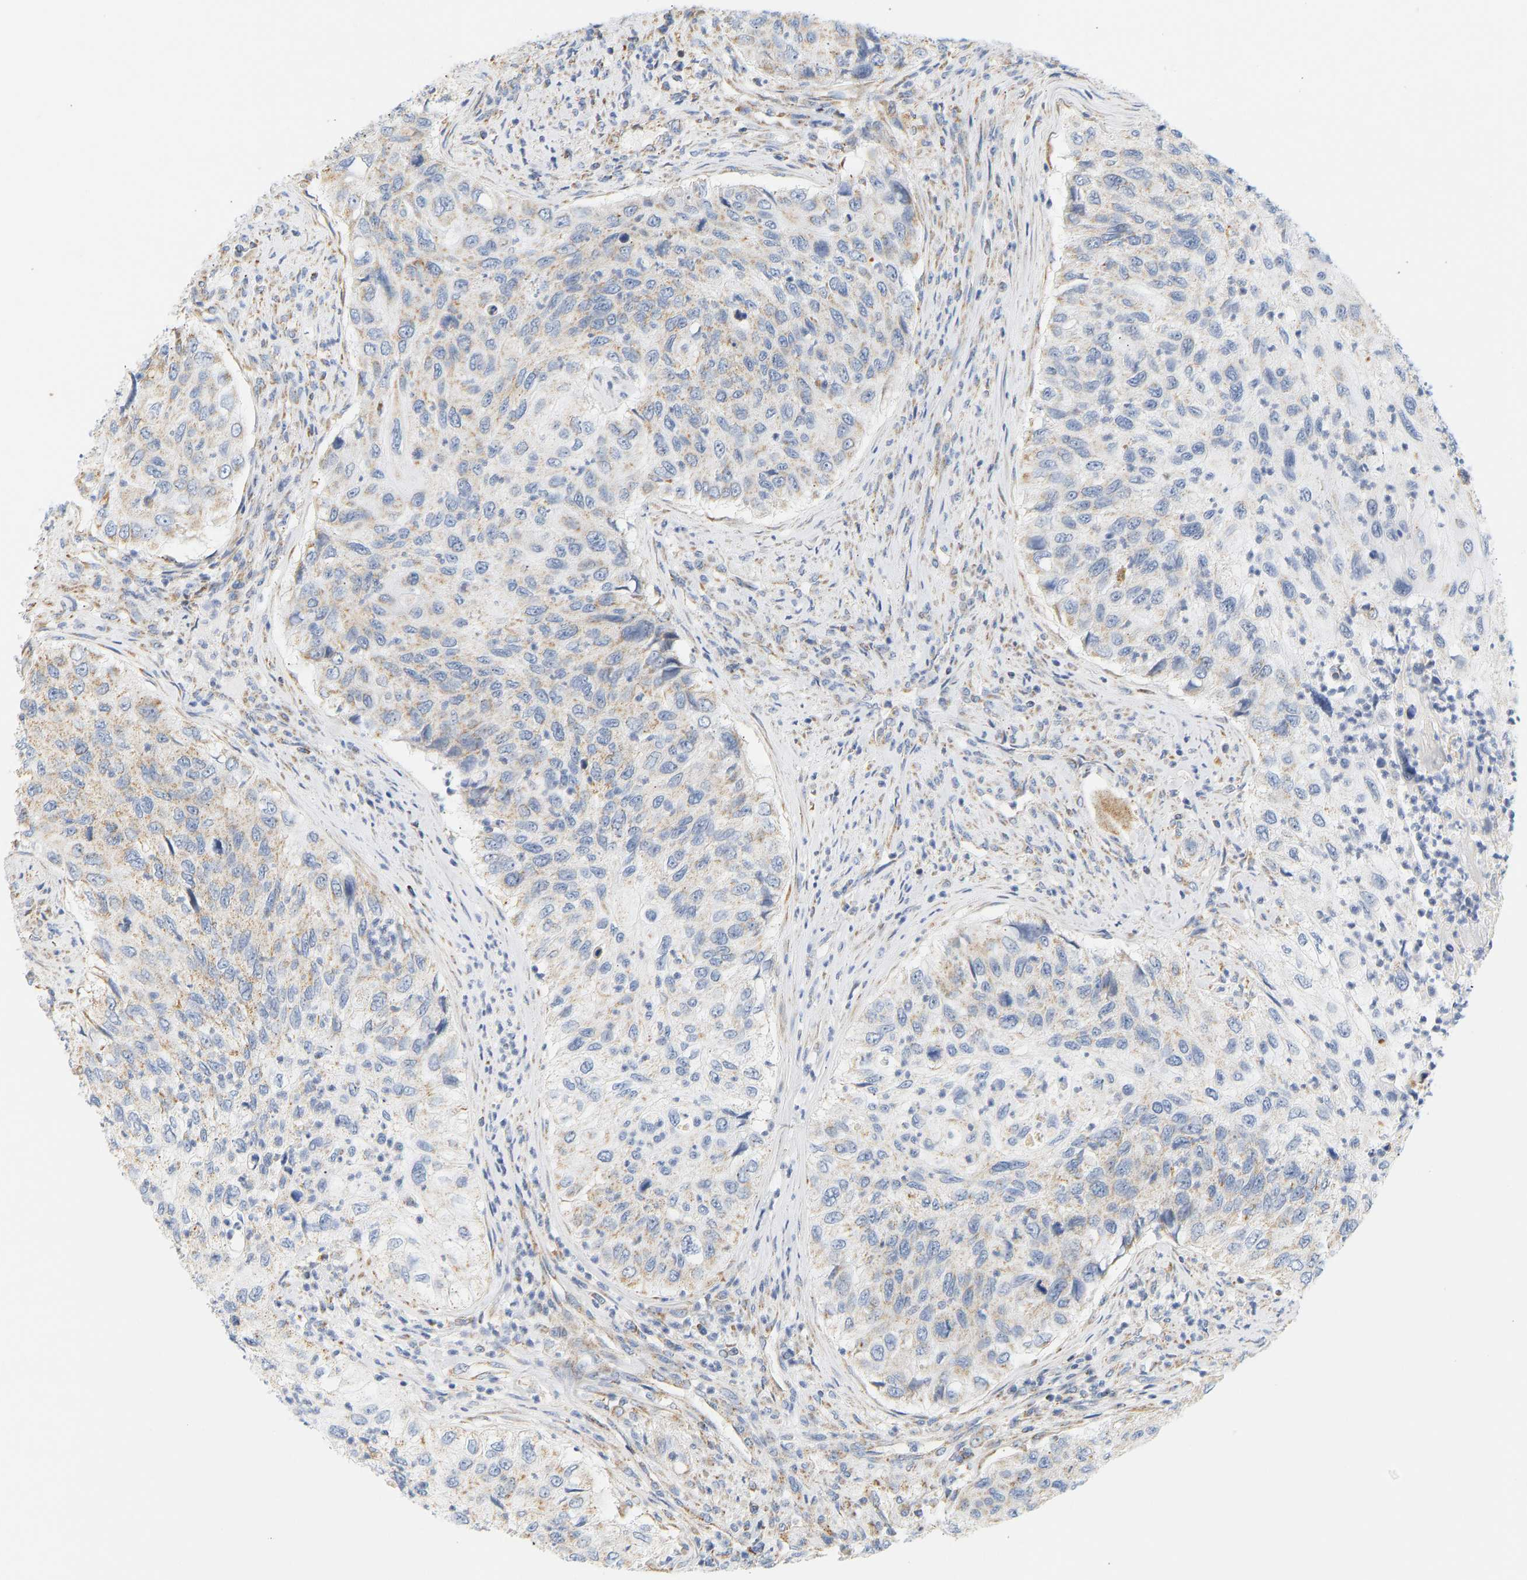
{"staining": {"intensity": "weak", "quantity": "<25%", "location": "cytoplasmic/membranous"}, "tissue": "urothelial cancer", "cell_type": "Tumor cells", "image_type": "cancer", "snomed": [{"axis": "morphology", "description": "Urothelial carcinoma, High grade"}, {"axis": "topography", "description": "Urinary bladder"}], "caption": "IHC histopathology image of neoplastic tissue: high-grade urothelial carcinoma stained with DAB shows no significant protein positivity in tumor cells.", "gene": "GRPEL2", "patient": {"sex": "female", "age": 60}}